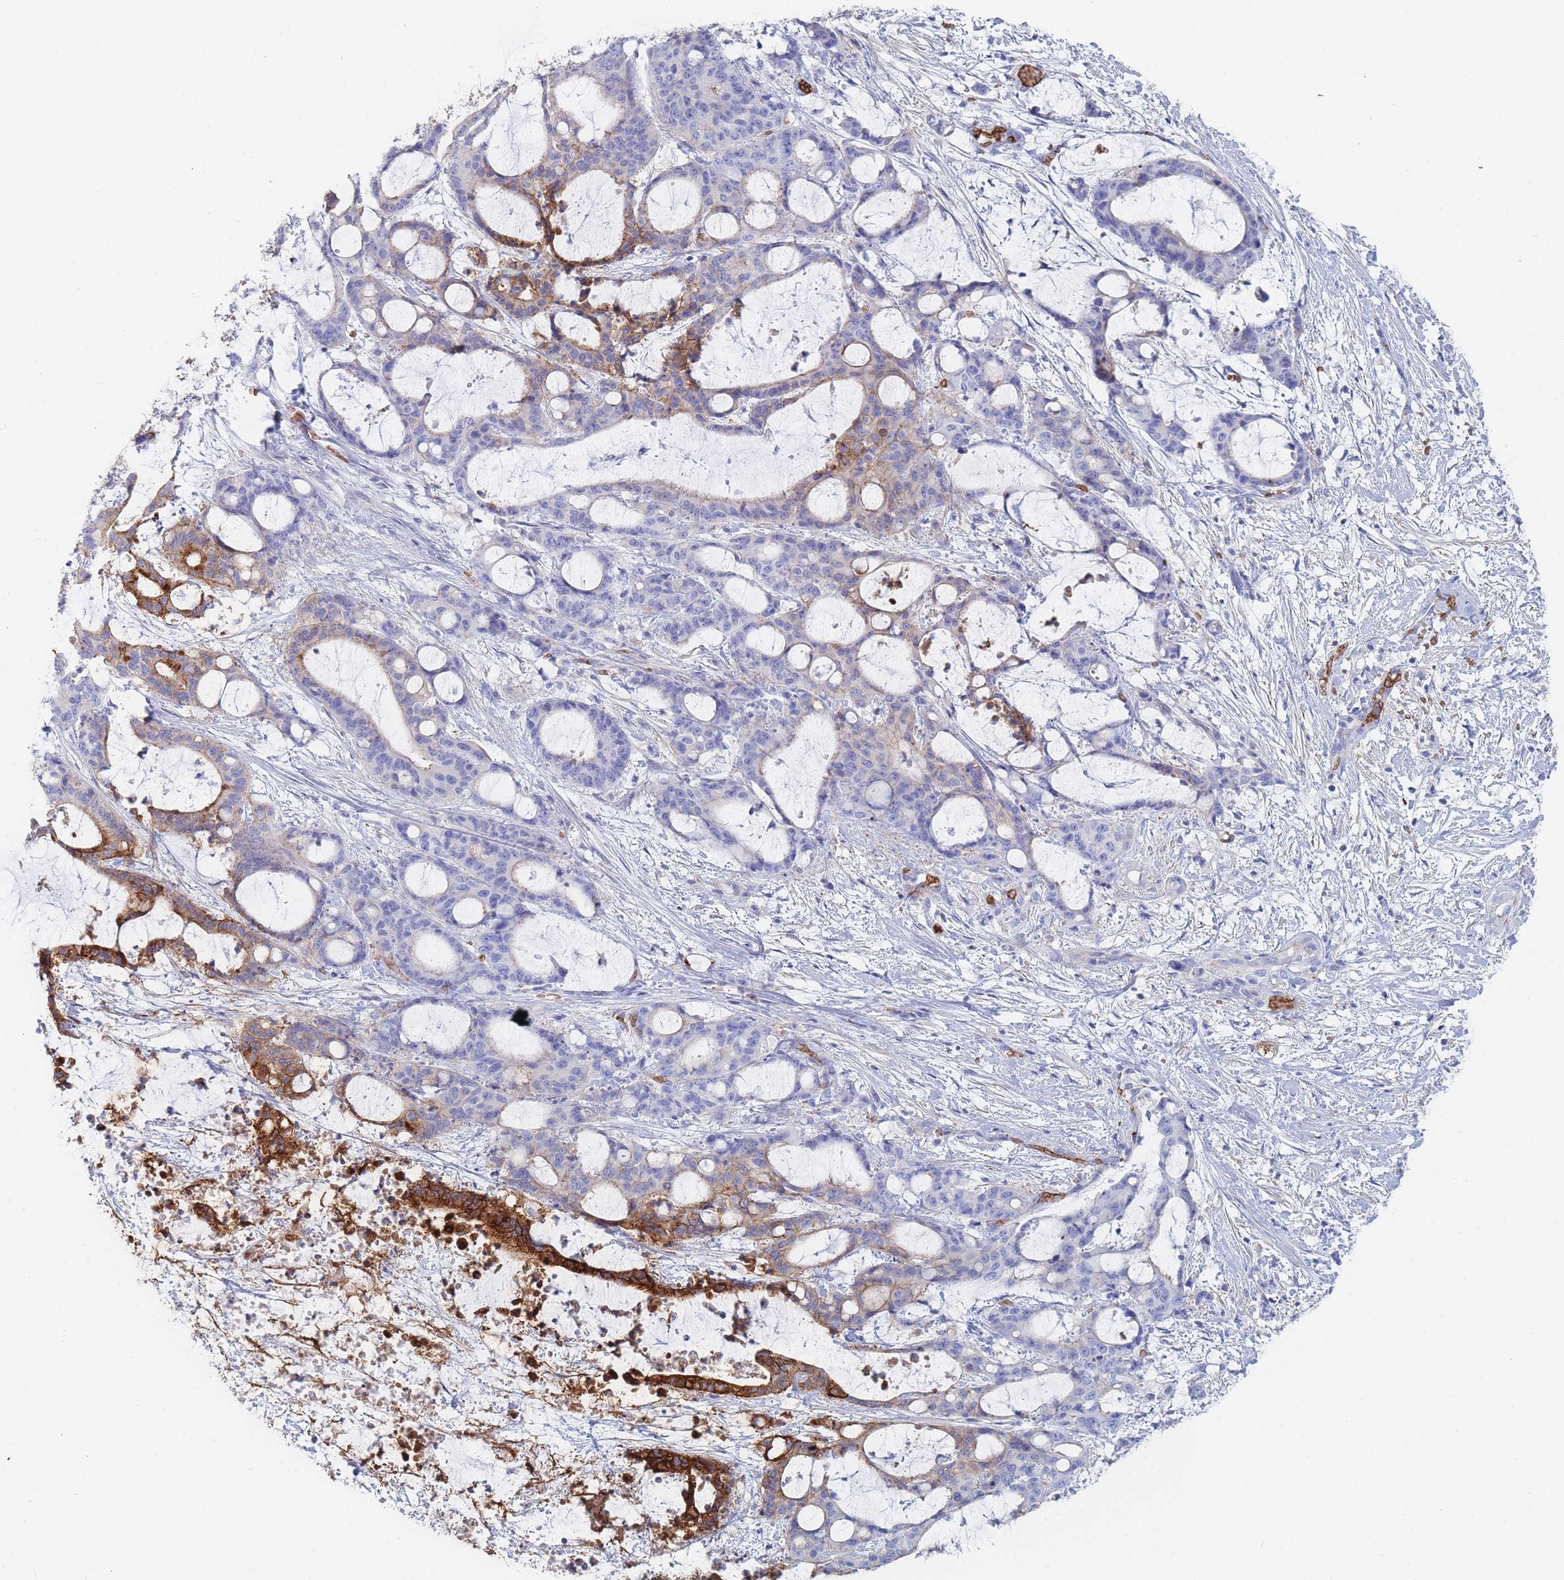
{"staining": {"intensity": "strong", "quantity": "25%-75%", "location": "cytoplasmic/membranous"}, "tissue": "liver cancer", "cell_type": "Tumor cells", "image_type": "cancer", "snomed": [{"axis": "morphology", "description": "Normal tissue, NOS"}, {"axis": "morphology", "description": "Cholangiocarcinoma"}, {"axis": "topography", "description": "Liver"}, {"axis": "topography", "description": "Peripheral nerve tissue"}], "caption": "The micrograph reveals staining of liver cancer, revealing strong cytoplasmic/membranous protein positivity (brown color) within tumor cells.", "gene": "SLC2A1", "patient": {"sex": "female", "age": 73}}